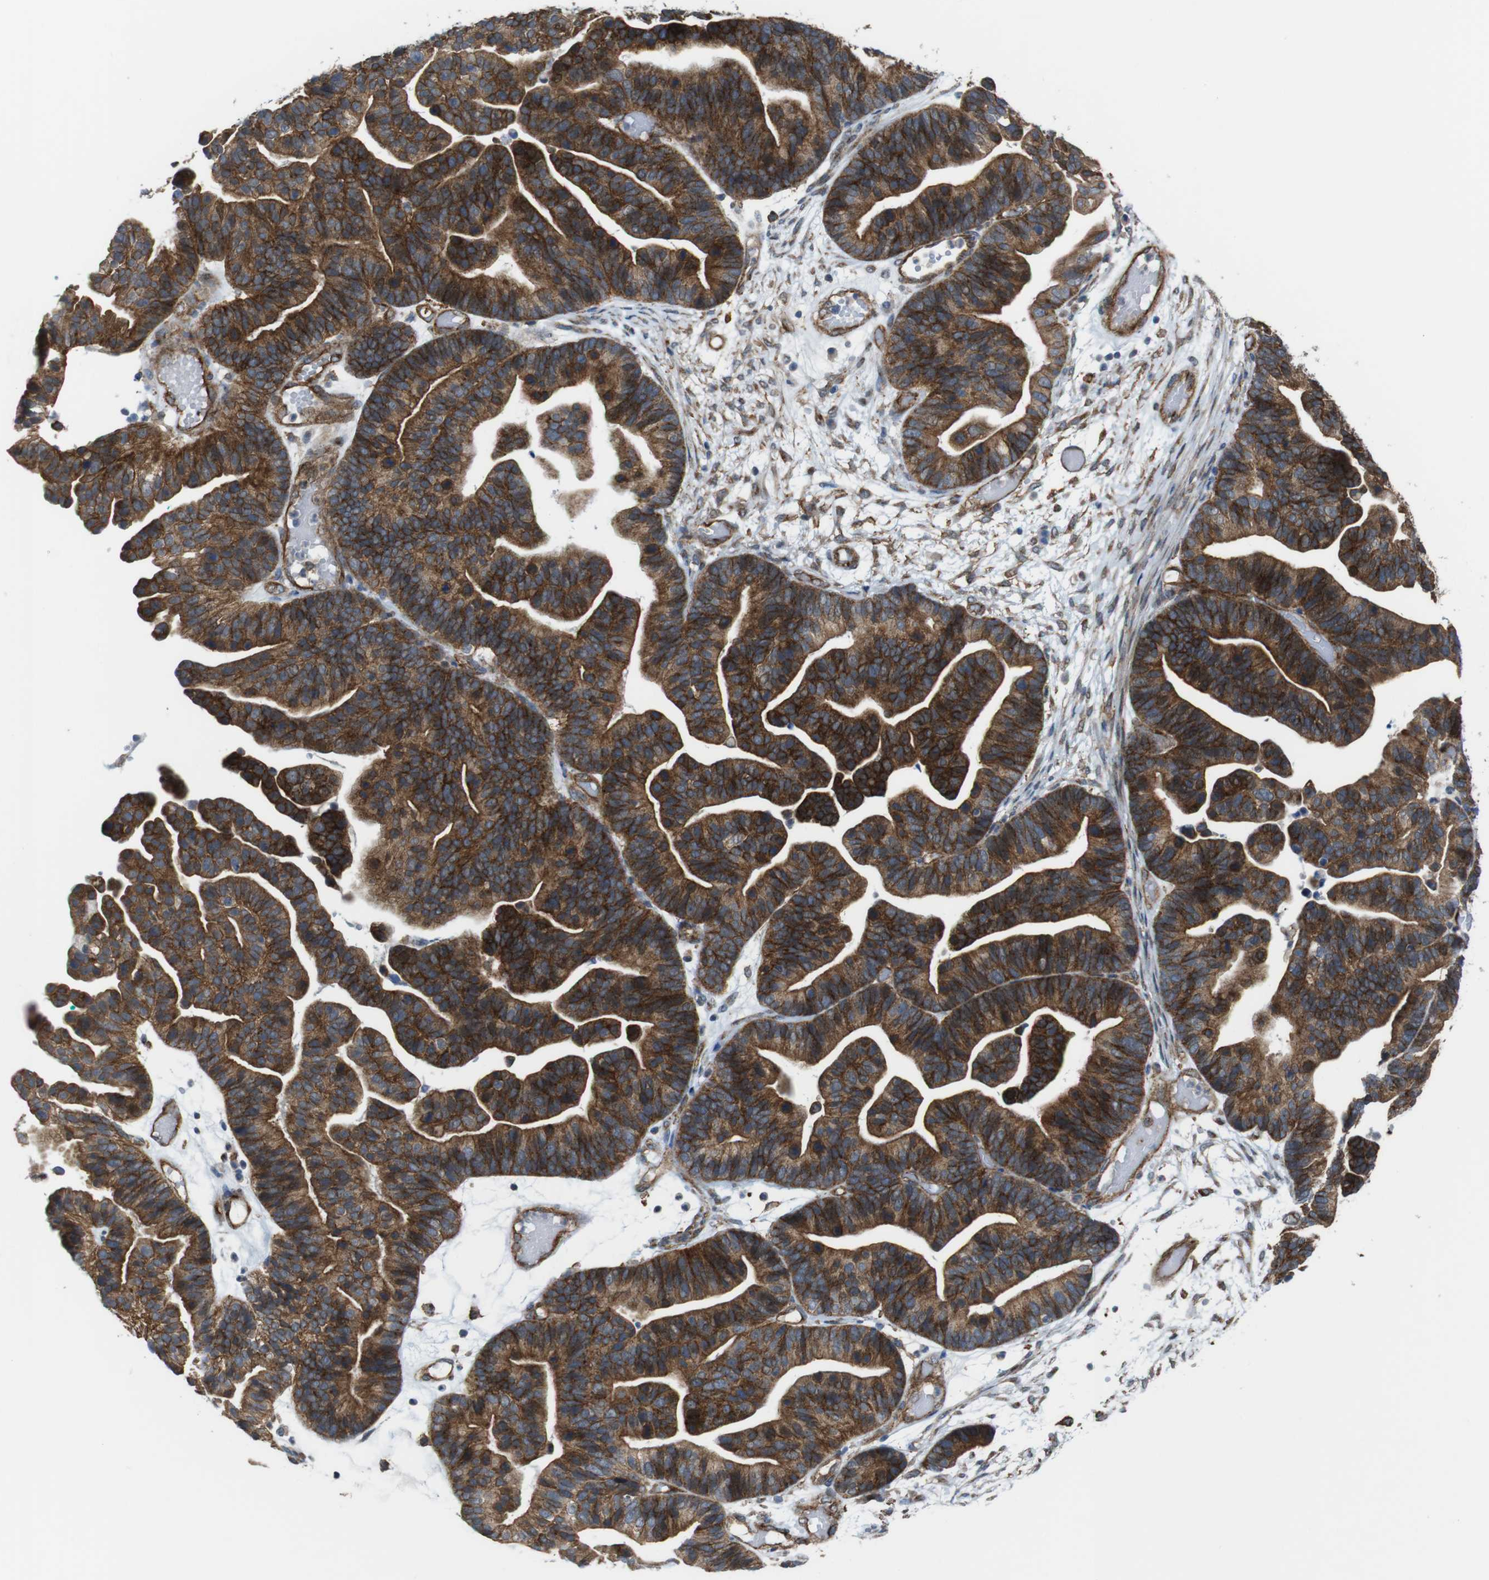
{"staining": {"intensity": "strong", "quantity": ">75%", "location": "cytoplasmic/membranous"}, "tissue": "ovarian cancer", "cell_type": "Tumor cells", "image_type": "cancer", "snomed": [{"axis": "morphology", "description": "Cystadenocarcinoma, serous, NOS"}, {"axis": "topography", "description": "Ovary"}], "caption": "A high amount of strong cytoplasmic/membranous staining is identified in approximately >75% of tumor cells in ovarian cancer tissue.", "gene": "PTGER4", "patient": {"sex": "female", "age": 56}}